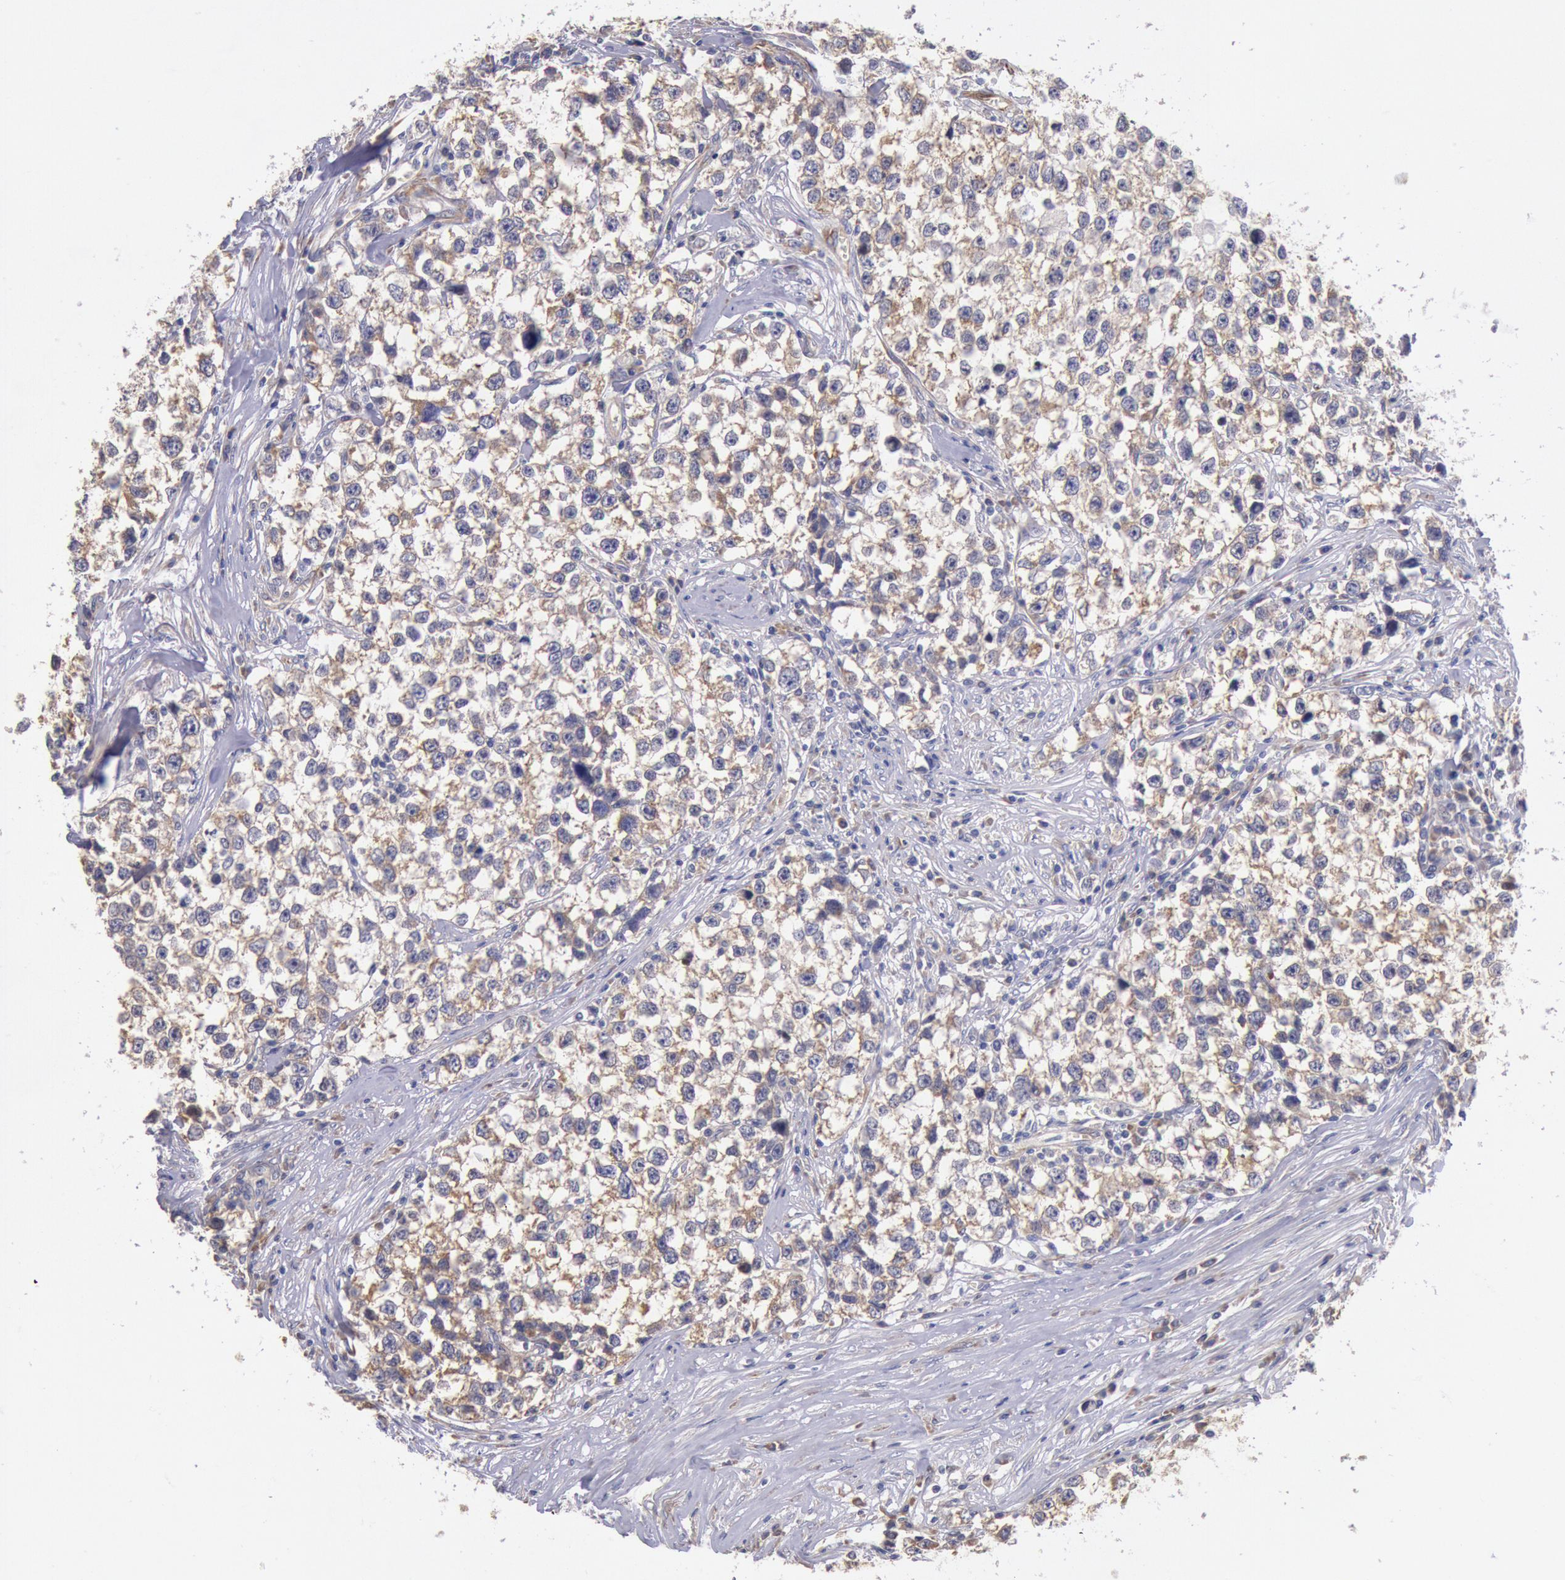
{"staining": {"intensity": "moderate", "quantity": ">75%", "location": "cytoplasmic/membranous"}, "tissue": "testis cancer", "cell_type": "Tumor cells", "image_type": "cancer", "snomed": [{"axis": "morphology", "description": "Seminoma, NOS"}, {"axis": "morphology", "description": "Carcinoma, Embryonal, NOS"}, {"axis": "topography", "description": "Testis"}], "caption": "An image of testis seminoma stained for a protein demonstrates moderate cytoplasmic/membranous brown staining in tumor cells. Using DAB (brown) and hematoxylin (blue) stains, captured at high magnification using brightfield microscopy.", "gene": "DRG1", "patient": {"sex": "male", "age": 30}}